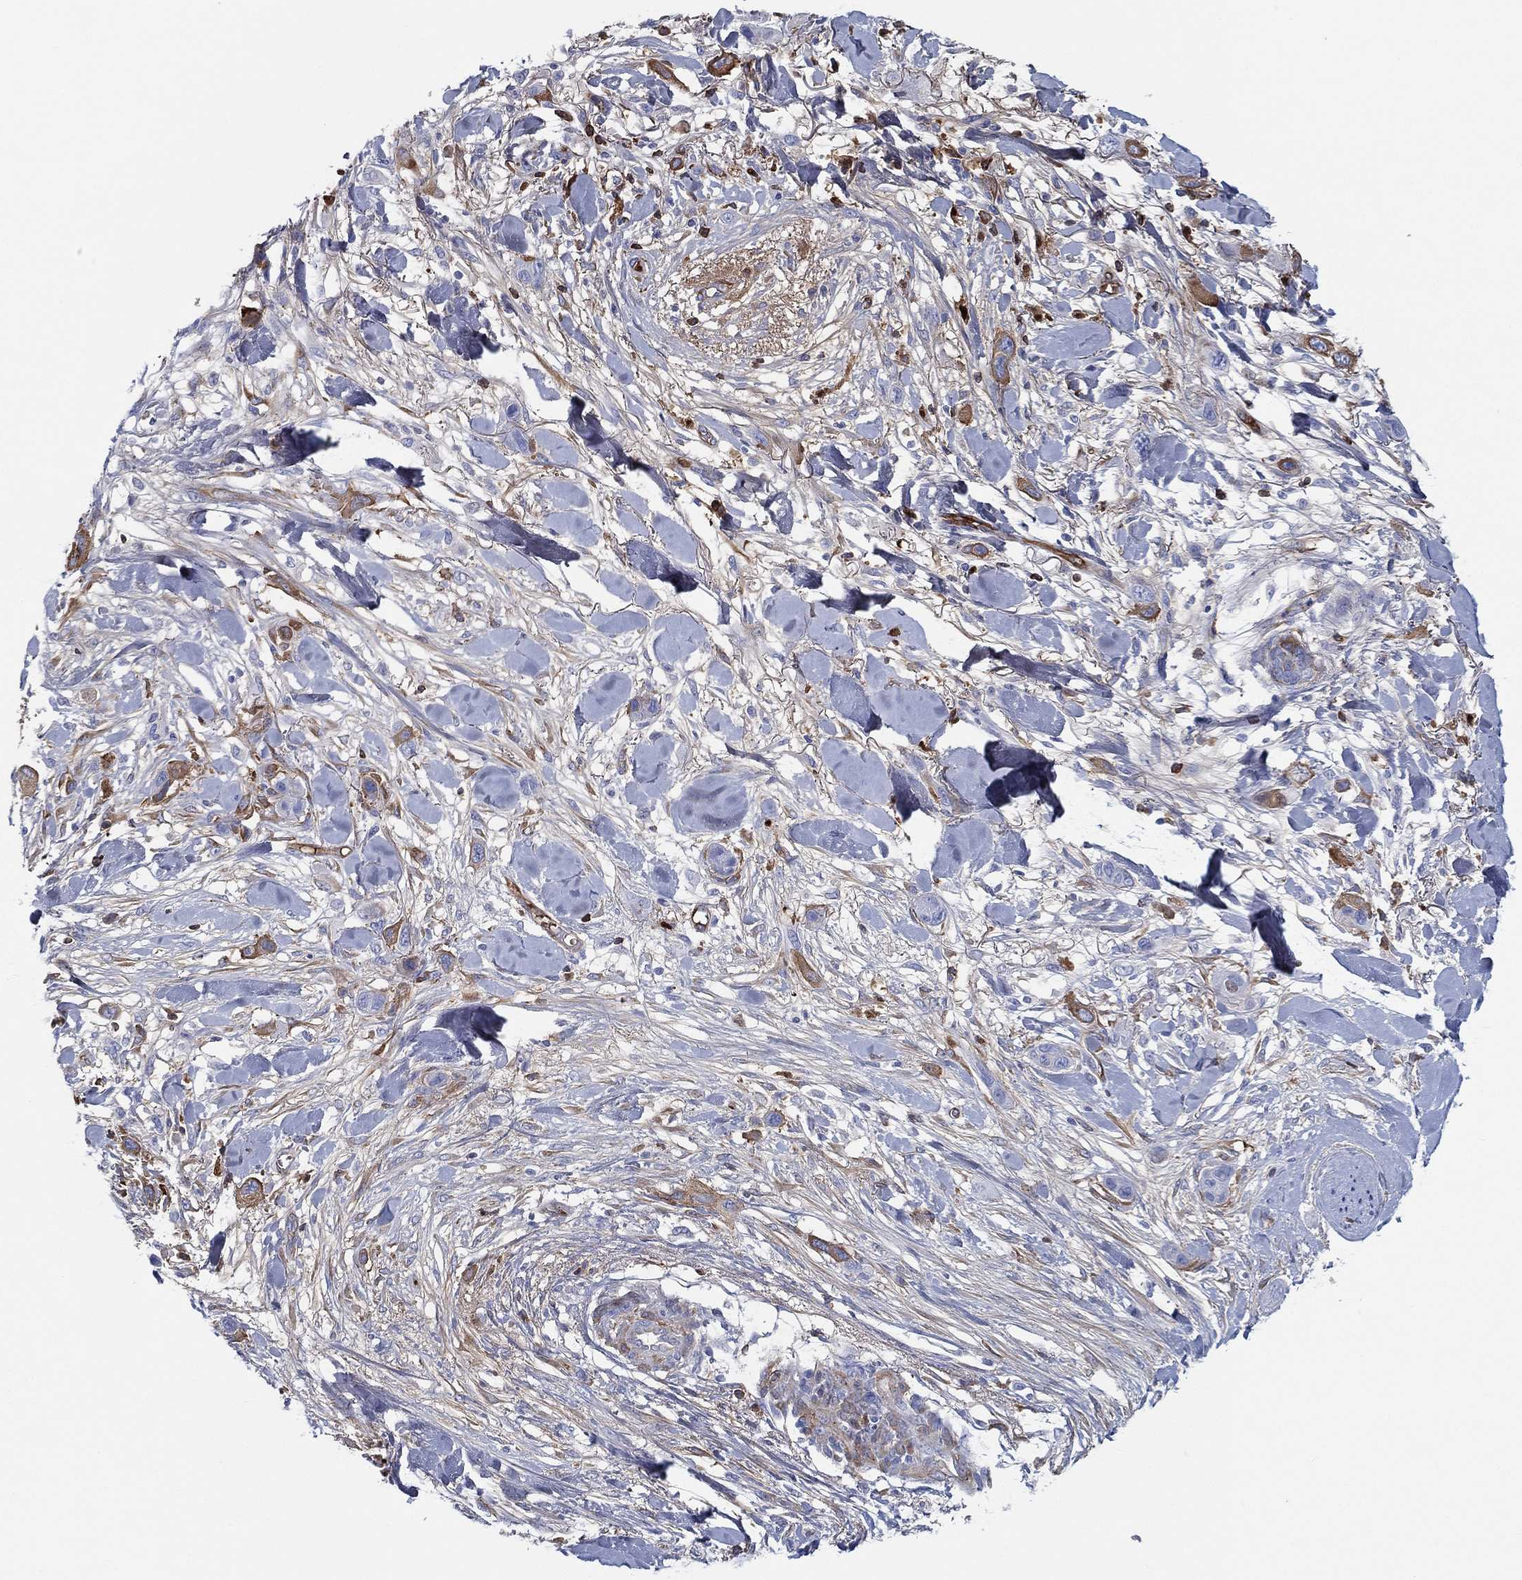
{"staining": {"intensity": "moderate", "quantity": "<25%", "location": "cytoplasmic/membranous"}, "tissue": "skin cancer", "cell_type": "Tumor cells", "image_type": "cancer", "snomed": [{"axis": "morphology", "description": "Squamous cell carcinoma, NOS"}, {"axis": "topography", "description": "Skin"}], "caption": "Immunohistochemistry (IHC) (DAB) staining of skin cancer (squamous cell carcinoma) demonstrates moderate cytoplasmic/membranous protein staining in approximately <25% of tumor cells.", "gene": "IFNB1", "patient": {"sex": "male", "age": 79}}